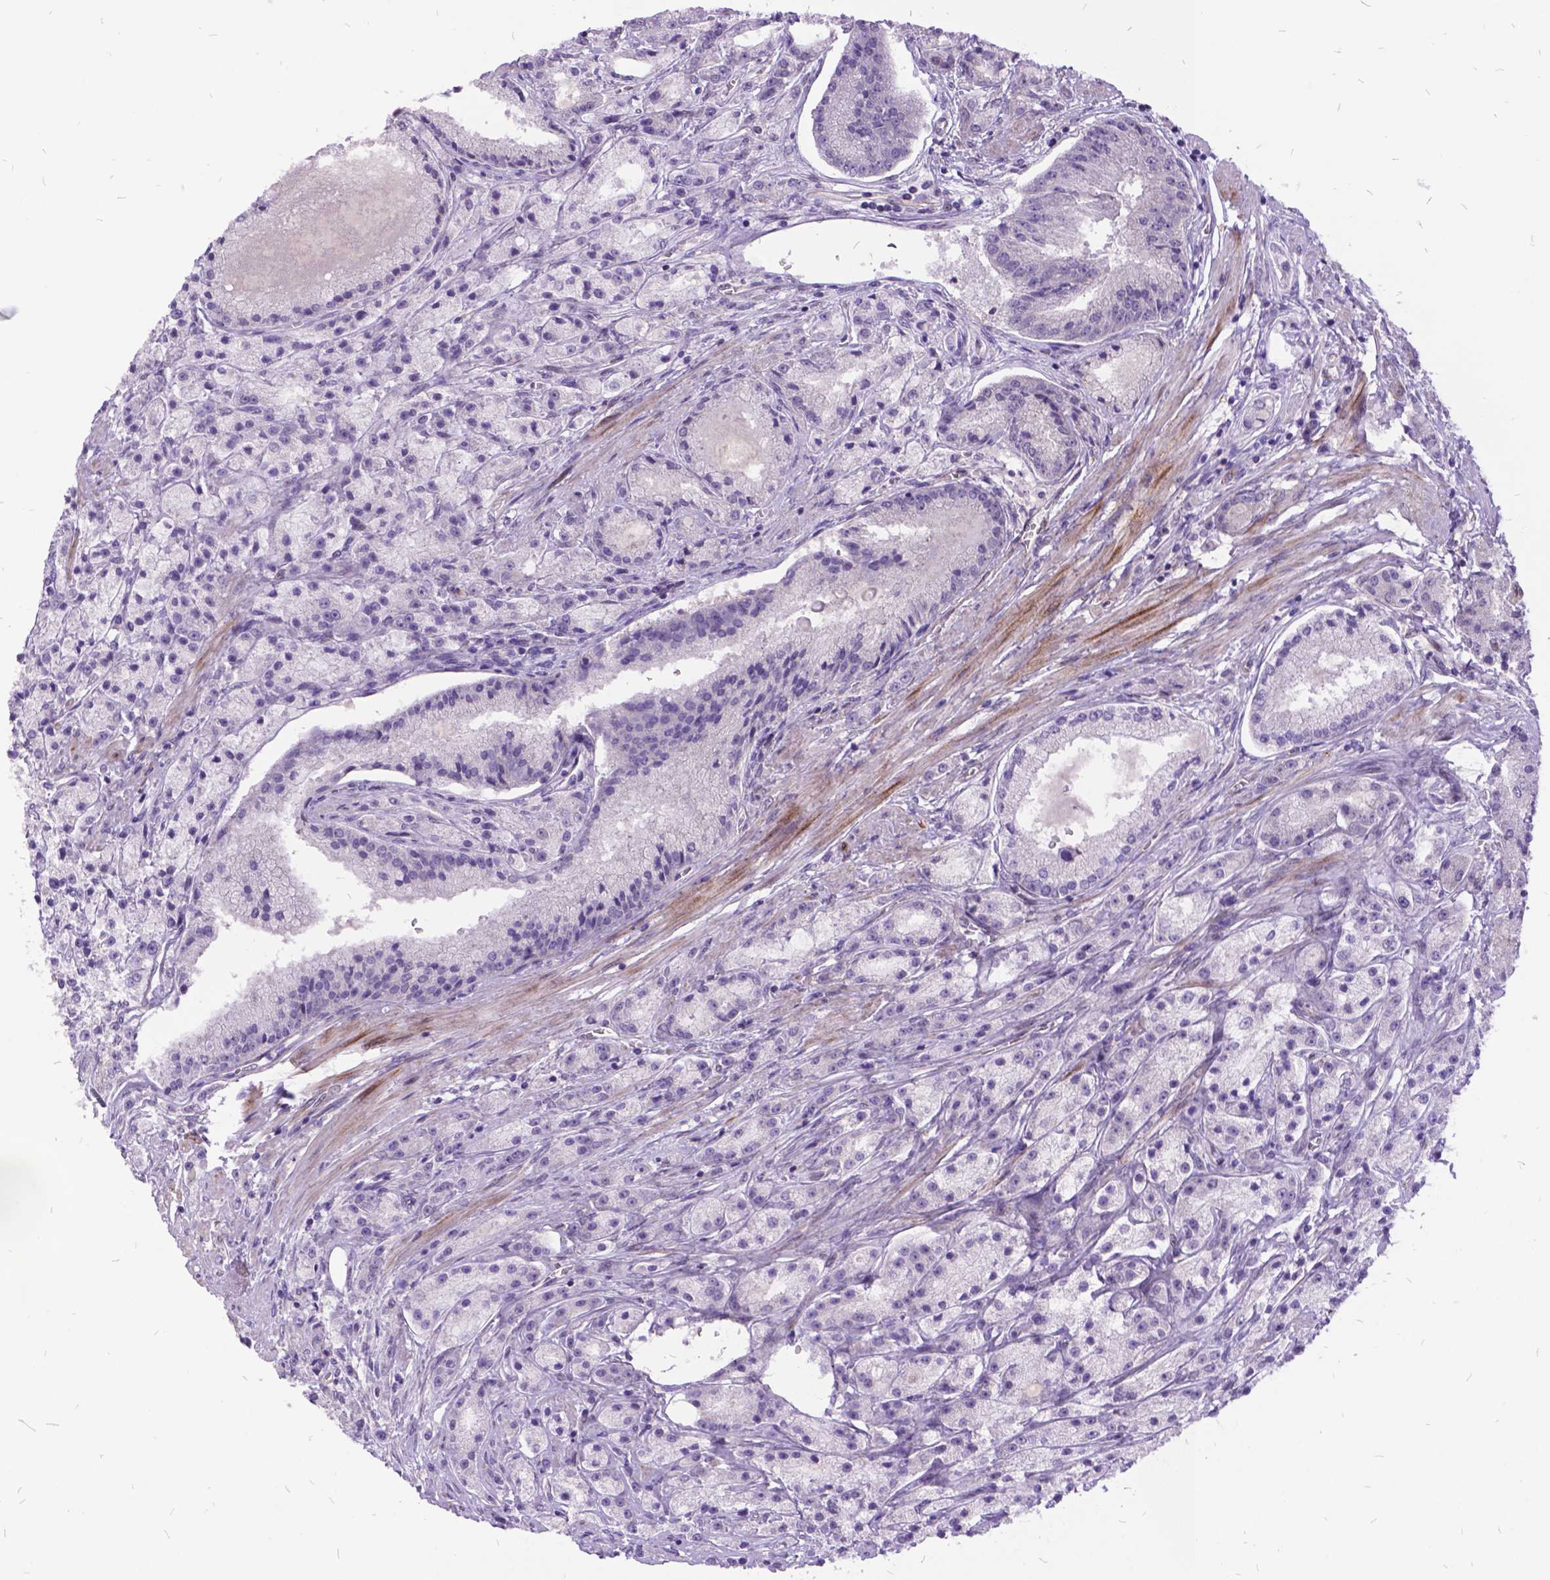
{"staining": {"intensity": "negative", "quantity": "none", "location": "none"}, "tissue": "prostate cancer", "cell_type": "Tumor cells", "image_type": "cancer", "snomed": [{"axis": "morphology", "description": "Adenocarcinoma, High grade"}, {"axis": "topography", "description": "Prostate"}], "caption": "High magnification brightfield microscopy of prostate cancer (high-grade adenocarcinoma) stained with DAB (brown) and counterstained with hematoxylin (blue): tumor cells show no significant positivity.", "gene": "GRB7", "patient": {"sex": "male", "age": 67}}